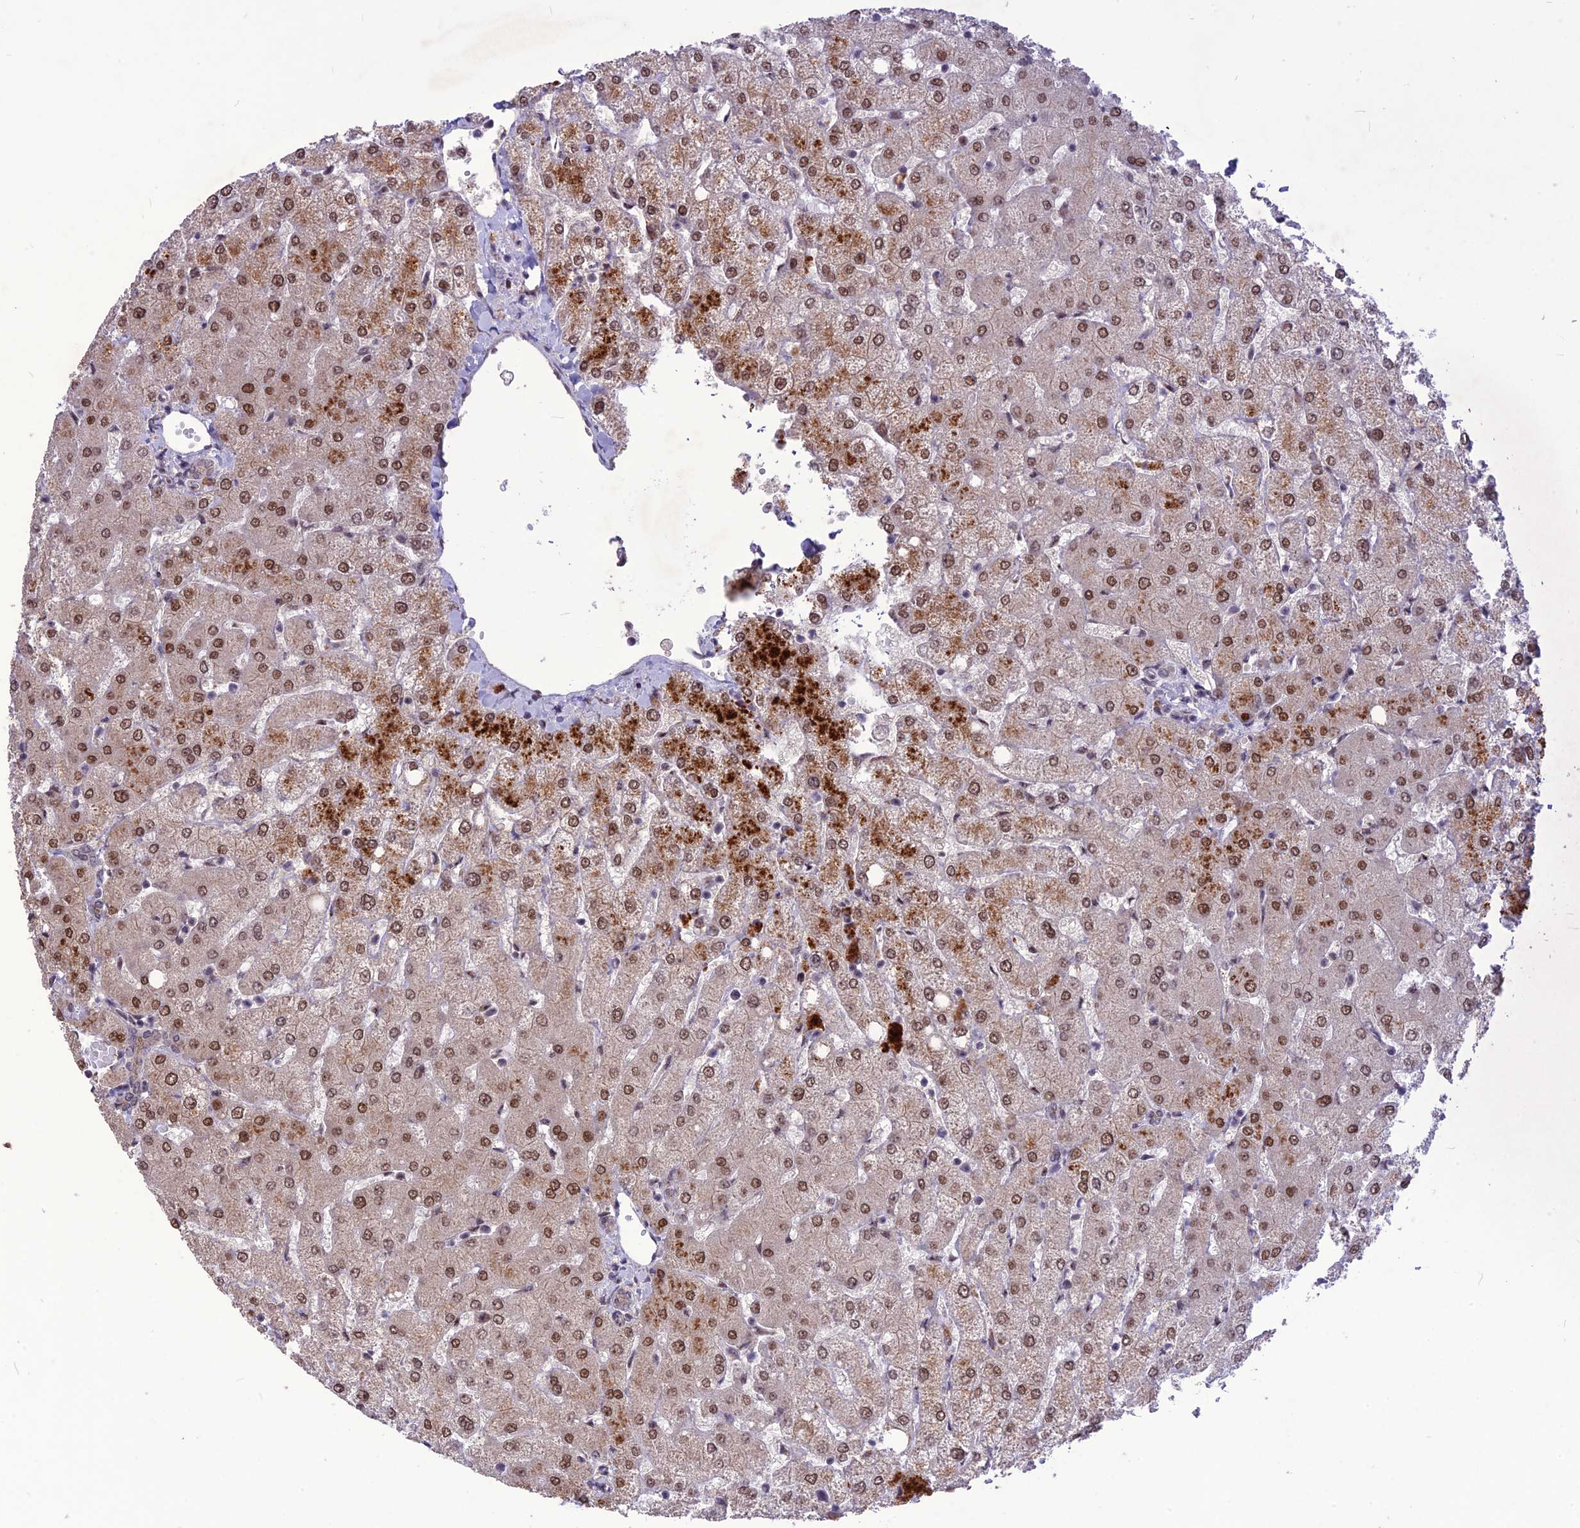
{"staining": {"intensity": "weak", "quantity": "25%-75%", "location": "nuclear"}, "tissue": "liver", "cell_type": "Cholangiocytes", "image_type": "normal", "snomed": [{"axis": "morphology", "description": "Normal tissue, NOS"}, {"axis": "topography", "description": "Liver"}], "caption": "Liver was stained to show a protein in brown. There is low levels of weak nuclear expression in approximately 25%-75% of cholangiocytes. The staining is performed using DAB brown chromogen to label protein expression. The nuclei are counter-stained blue using hematoxylin.", "gene": "DIS3", "patient": {"sex": "female", "age": 54}}